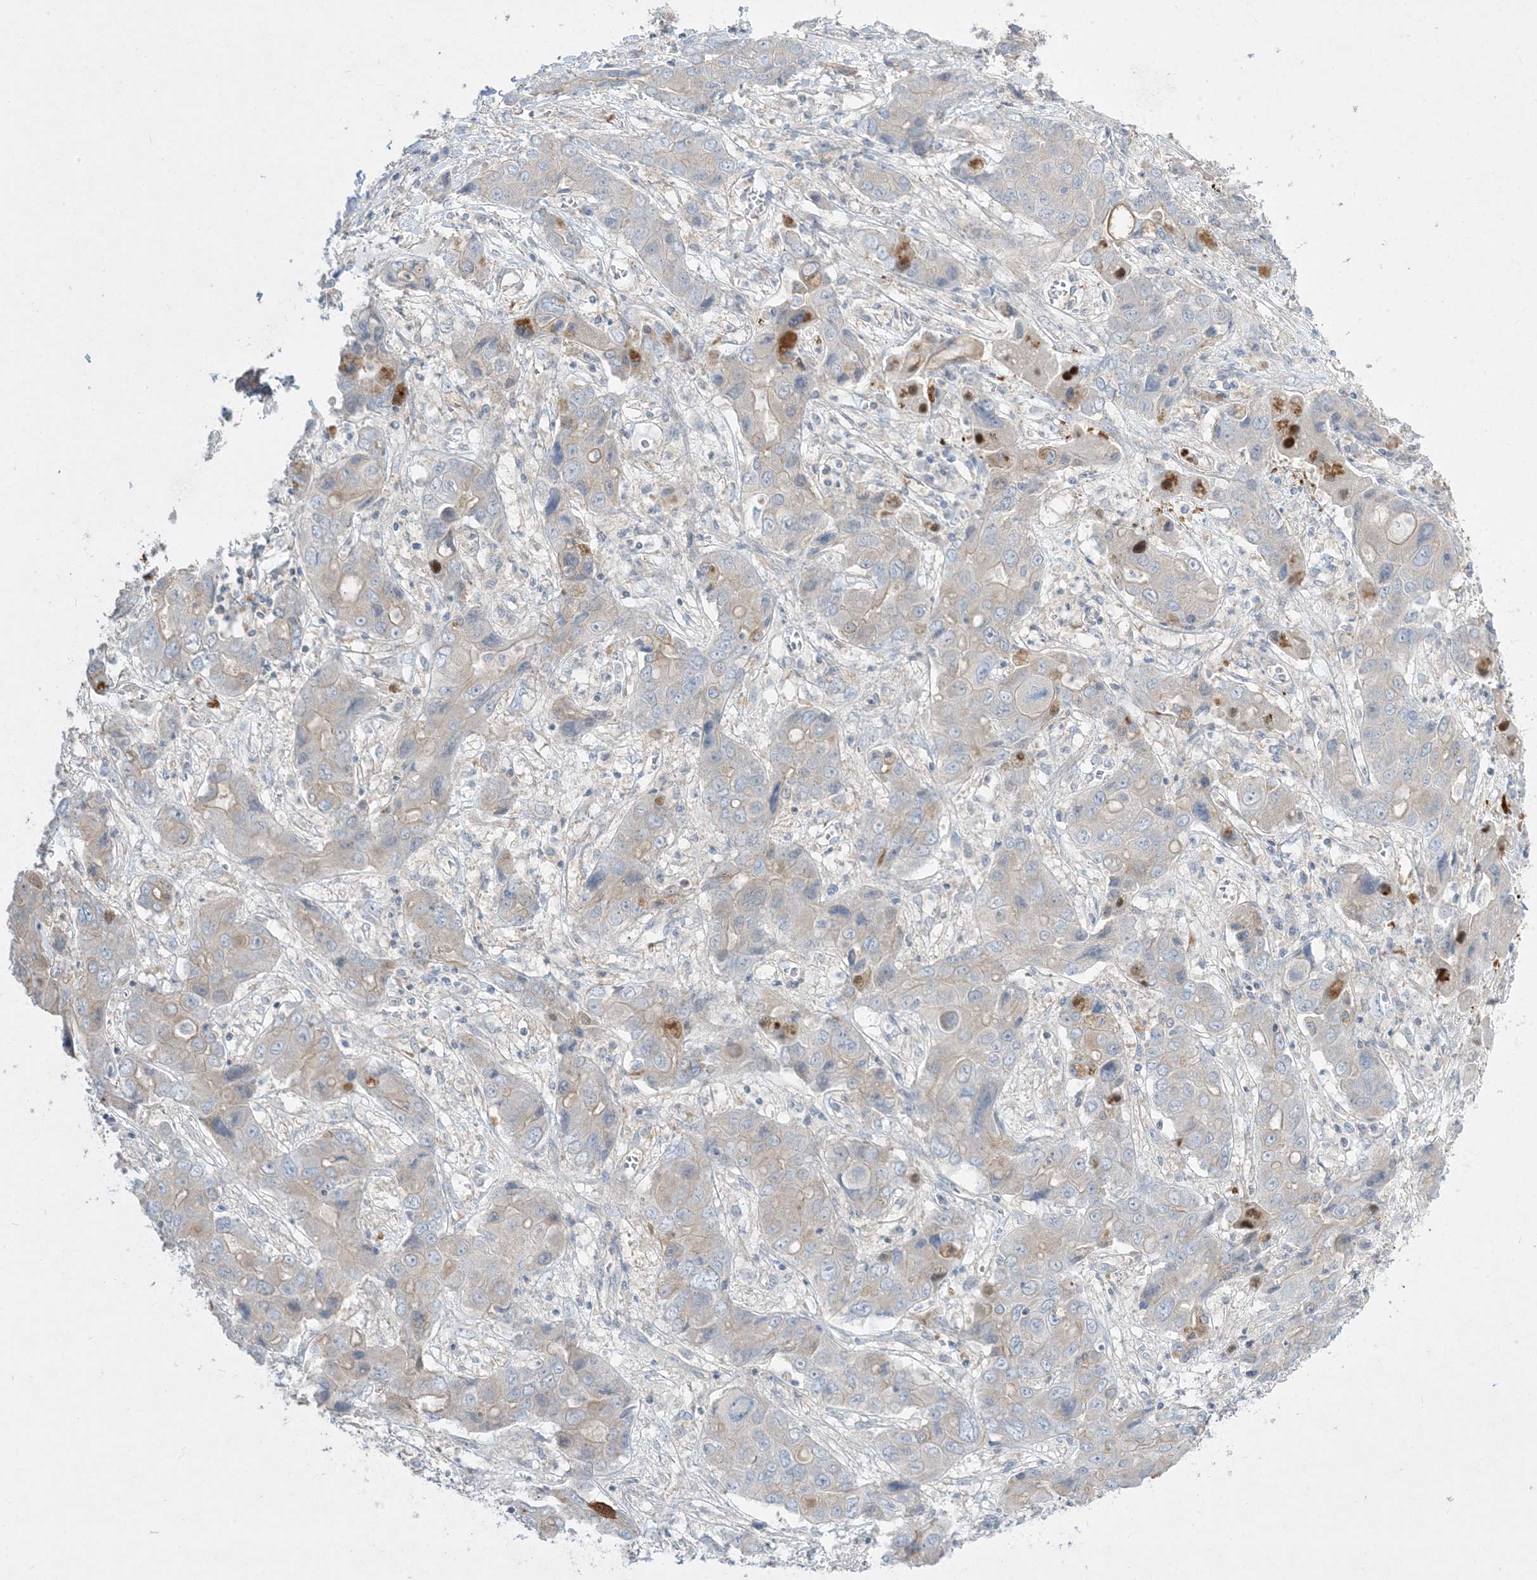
{"staining": {"intensity": "negative", "quantity": "none", "location": "none"}, "tissue": "liver cancer", "cell_type": "Tumor cells", "image_type": "cancer", "snomed": [{"axis": "morphology", "description": "Cholangiocarcinoma"}, {"axis": "topography", "description": "Liver"}], "caption": "The IHC histopathology image has no significant positivity in tumor cells of liver cancer (cholangiocarcinoma) tissue.", "gene": "ARHGEF9", "patient": {"sex": "male", "age": 67}}